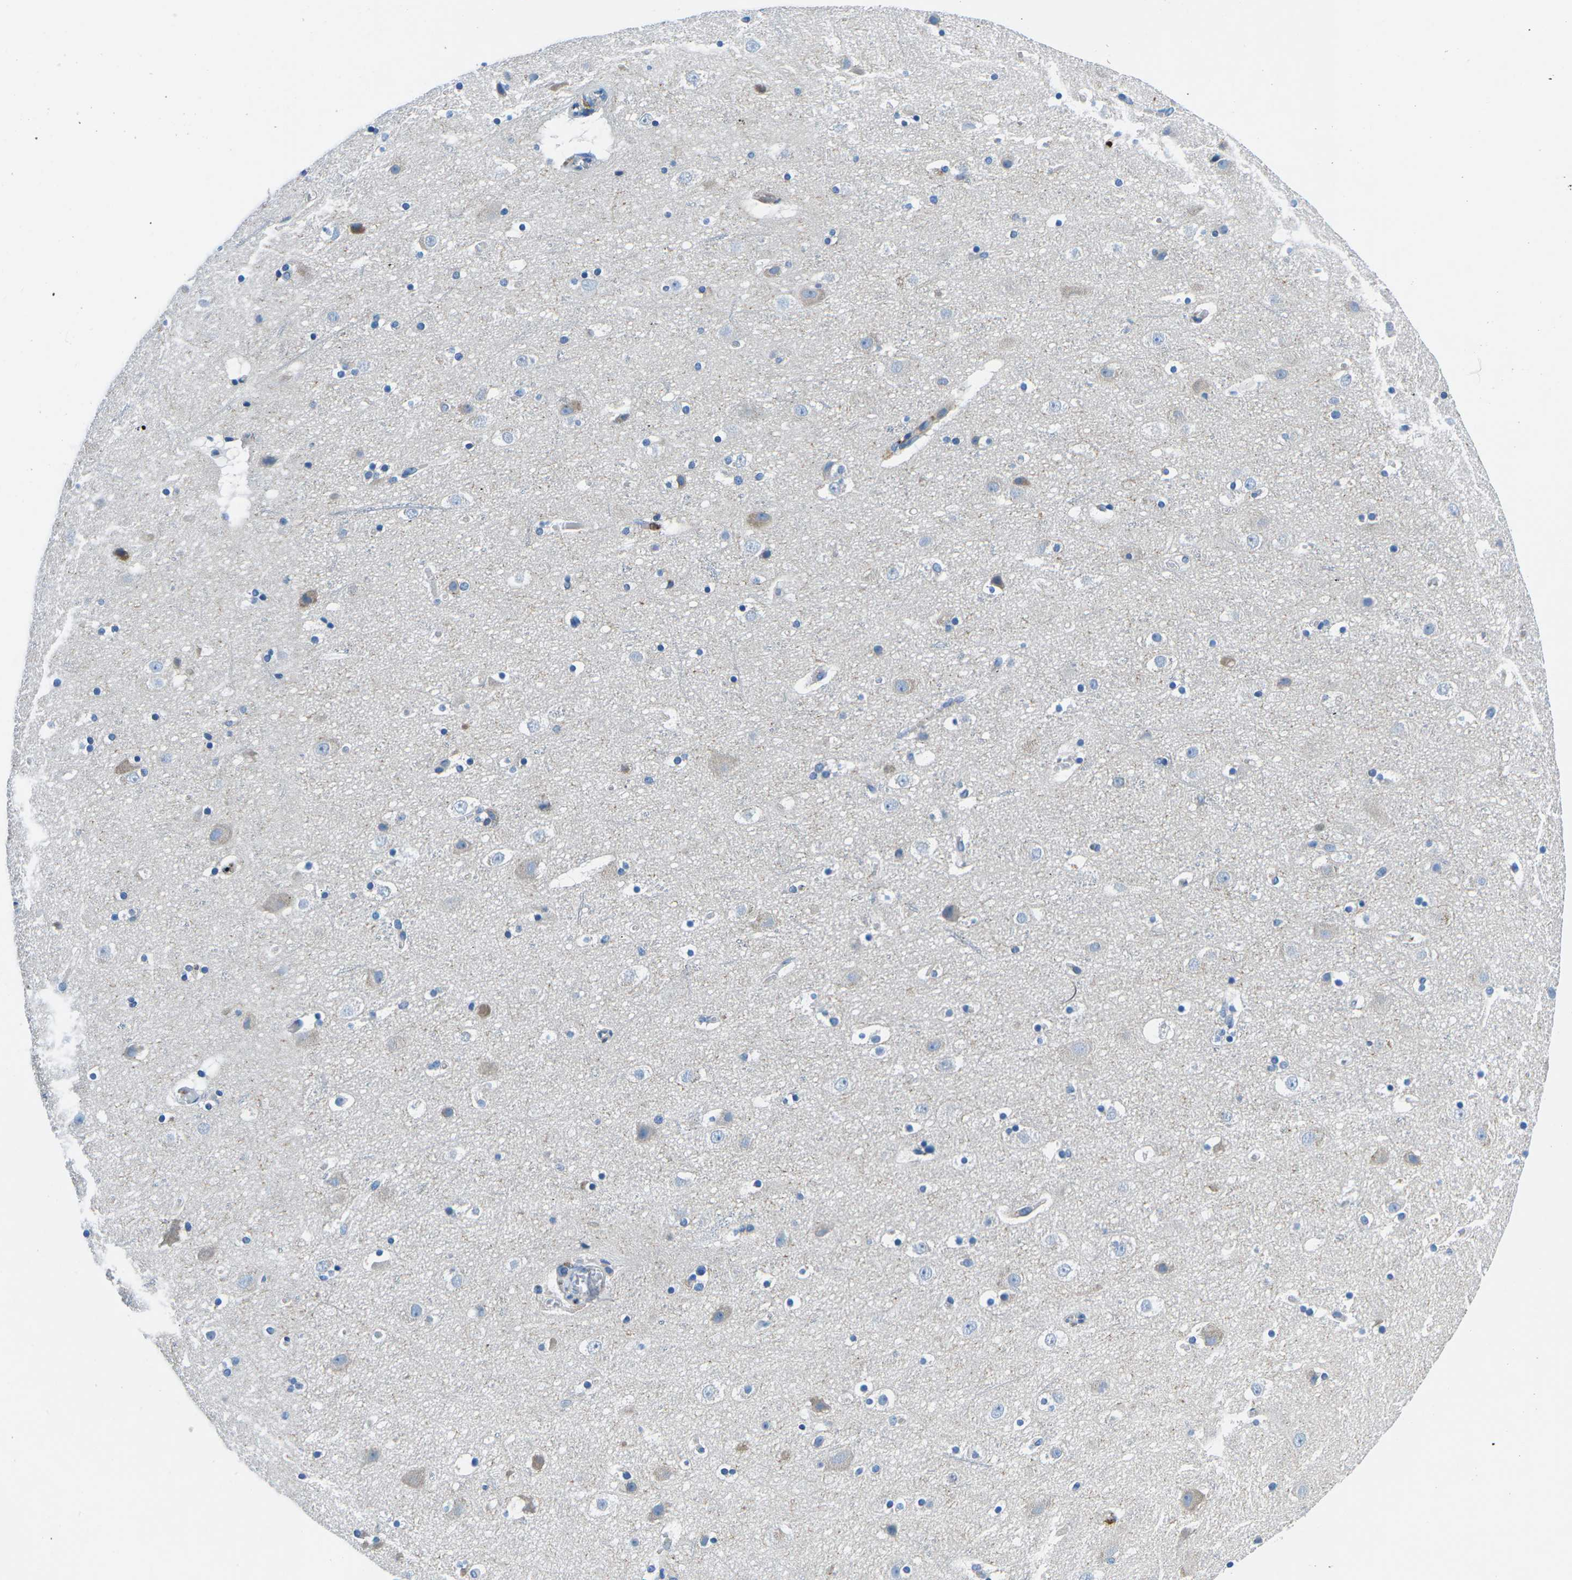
{"staining": {"intensity": "negative", "quantity": "none", "location": "none"}, "tissue": "cerebral cortex", "cell_type": "Endothelial cells", "image_type": "normal", "snomed": [{"axis": "morphology", "description": "Normal tissue, NOS"}, {"axis": "topography", "description": "Cerebral cortex"}], "caption": "Endothelial cells are negative for protein expression in normal human cerebral cortex.", "gene": "MC4R", "patient": {"sex": "male", "age": 45}}